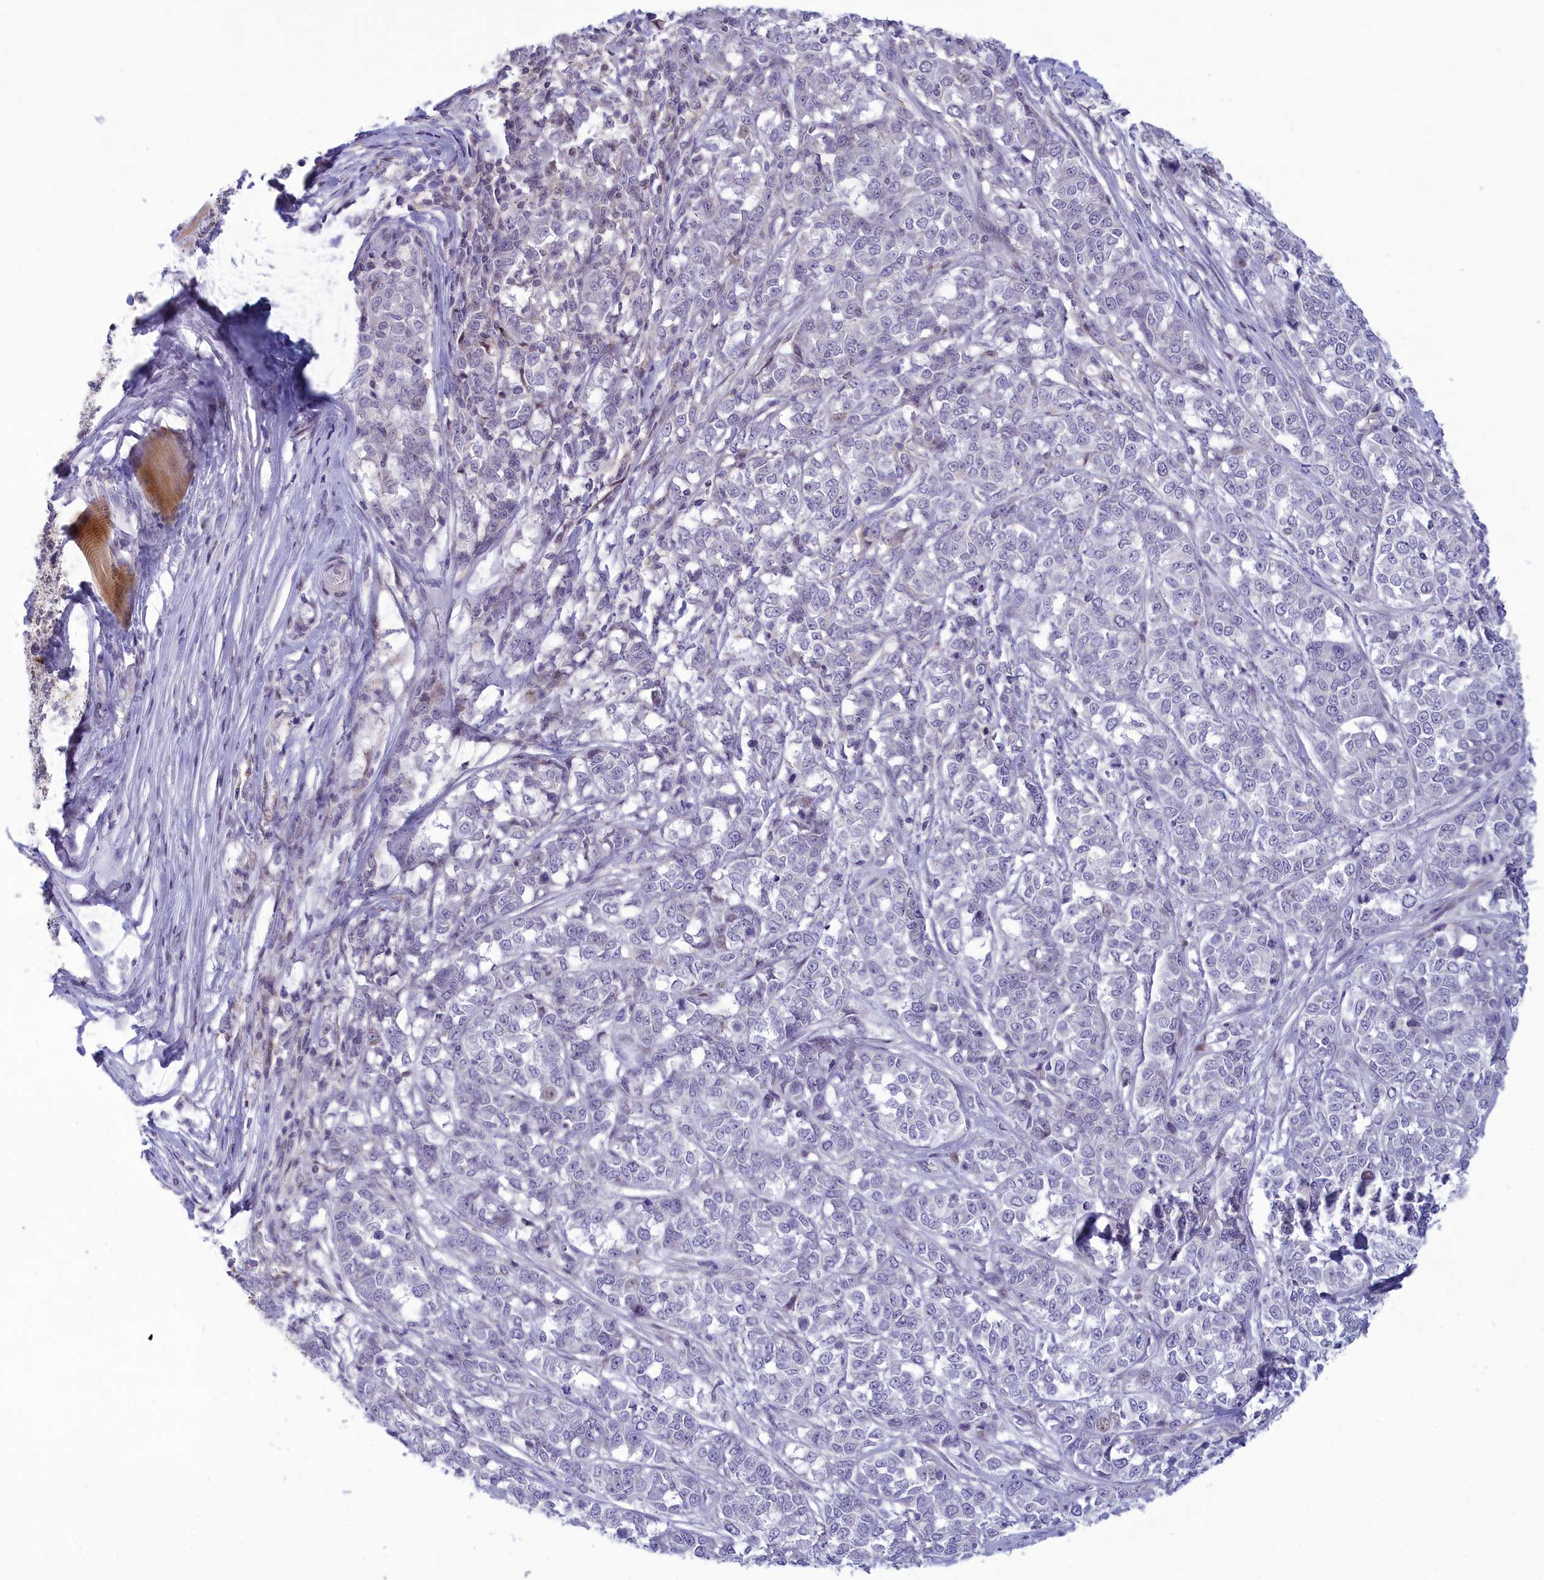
{"staining": {"intensity": "negative", "quantity": "none", "location": "none"}, "tissue": "melanoma", "cell_type": "Tumor cells", "image_type": "cancer", "snomed": [{"axis": "morphology", "description": "Malignant melanoma, NOS"}, {"axis": "topography", "description": "Skin"}], "caption": "Tumor cells are negative for protein expression in human malignant melanoma.", "gene": "CORO2A", "patient": {"sex": "female", "age": 72}}